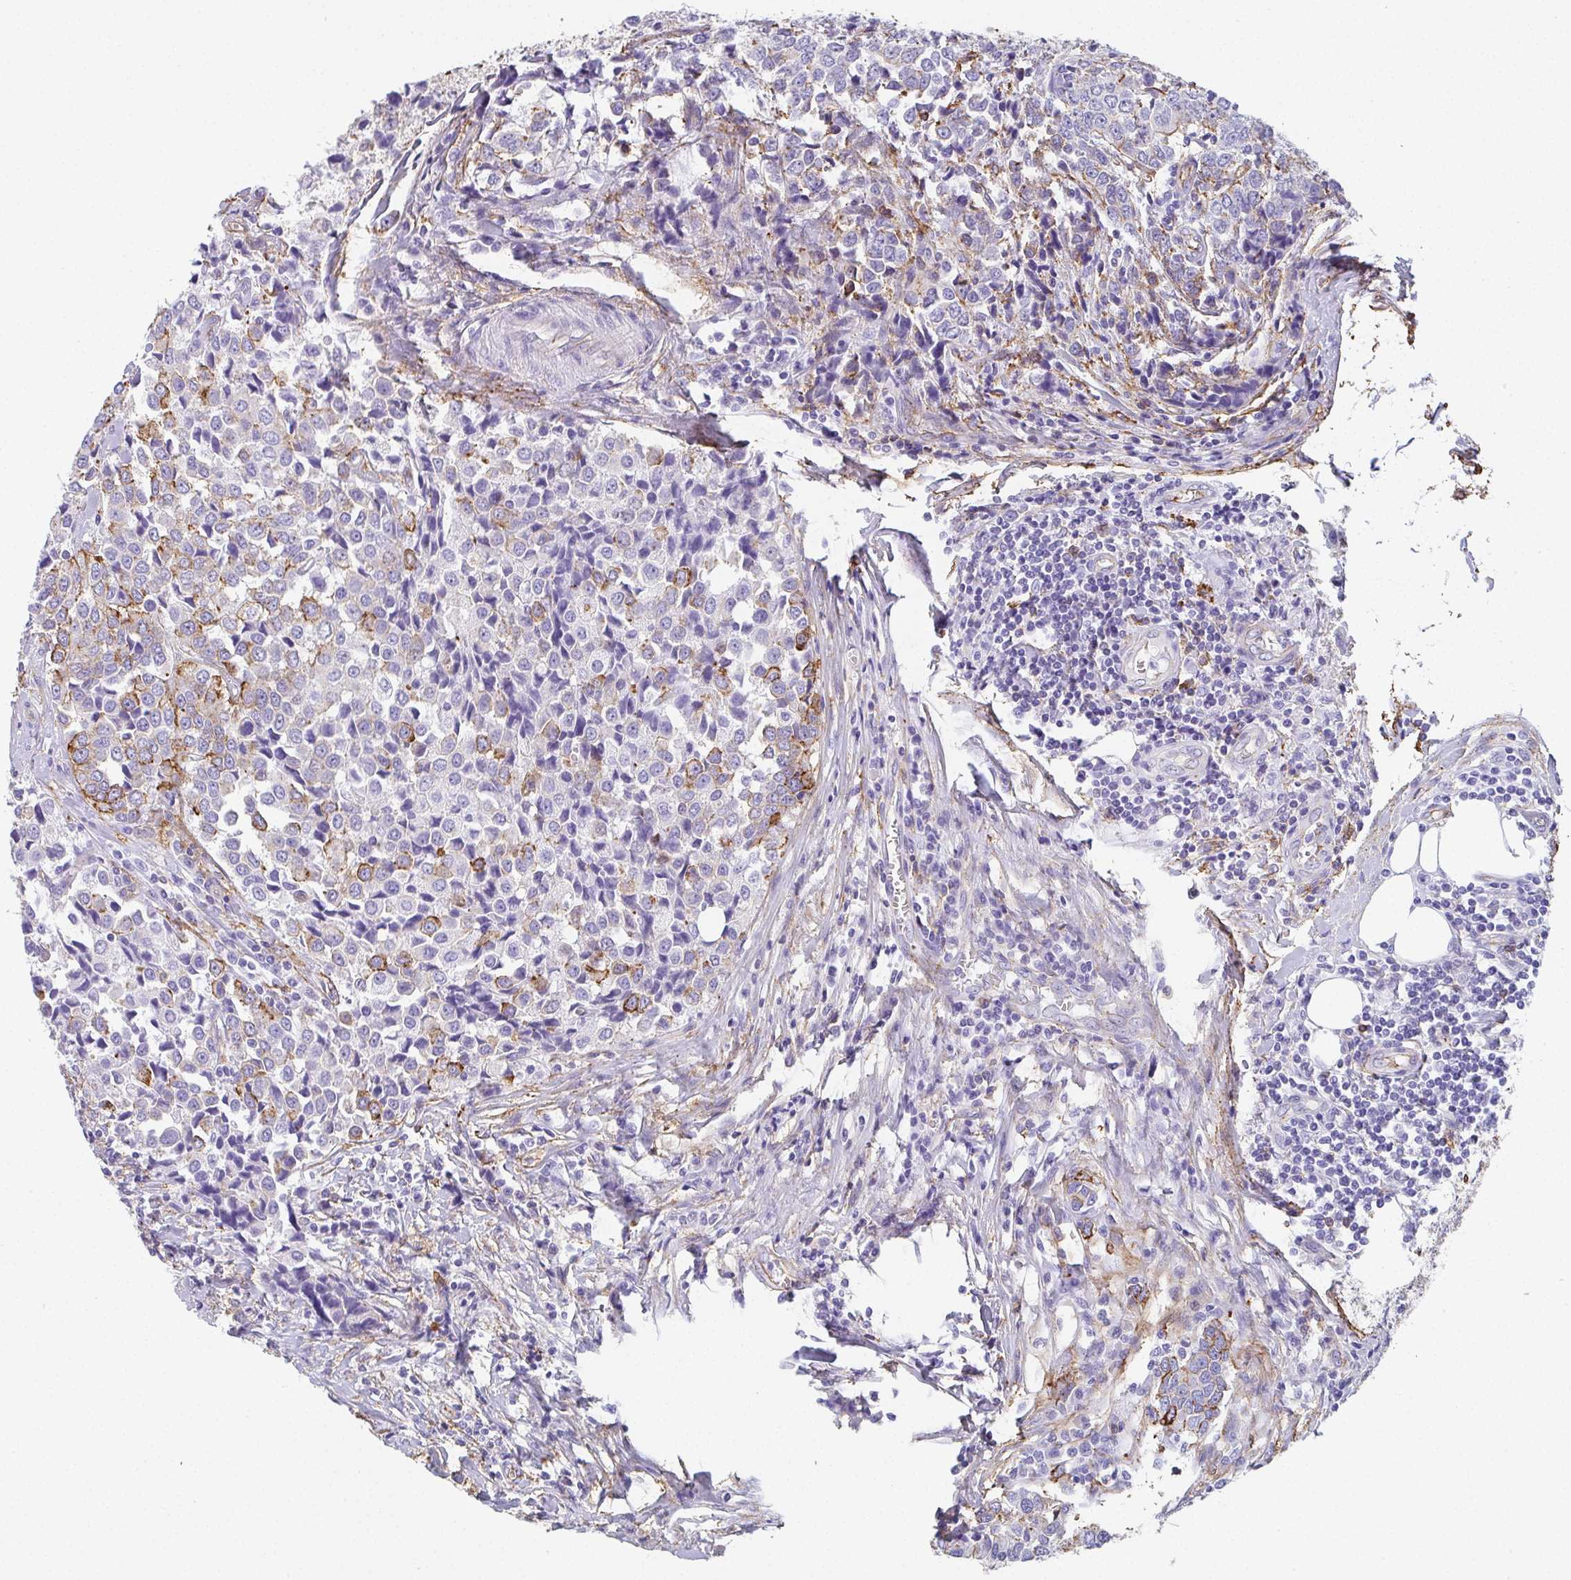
{"staining": {"intensity": "moderate", "quantity": "<25%", "location": "cytoplasmic/membranous"}, "tissue": "breast cancer", "cell_type": "Tumor cells", "image_type": "cancer", "snomed": [{"axis": "morphology", "description": "Duct carcinoma"}, {"axis": "topography", "description": "Breast"}], "caption": "Immunohistochemical staining of intraductal carcinoma (breast) reveals low levels of moderate cytoplasmic/membranous expression in approximately <25% of tumor cells. (DAB = brown stain, brightfield microscopy at high magnification).", "gene": "DBN1", "patient": {"sex": "female", "age": 80}}